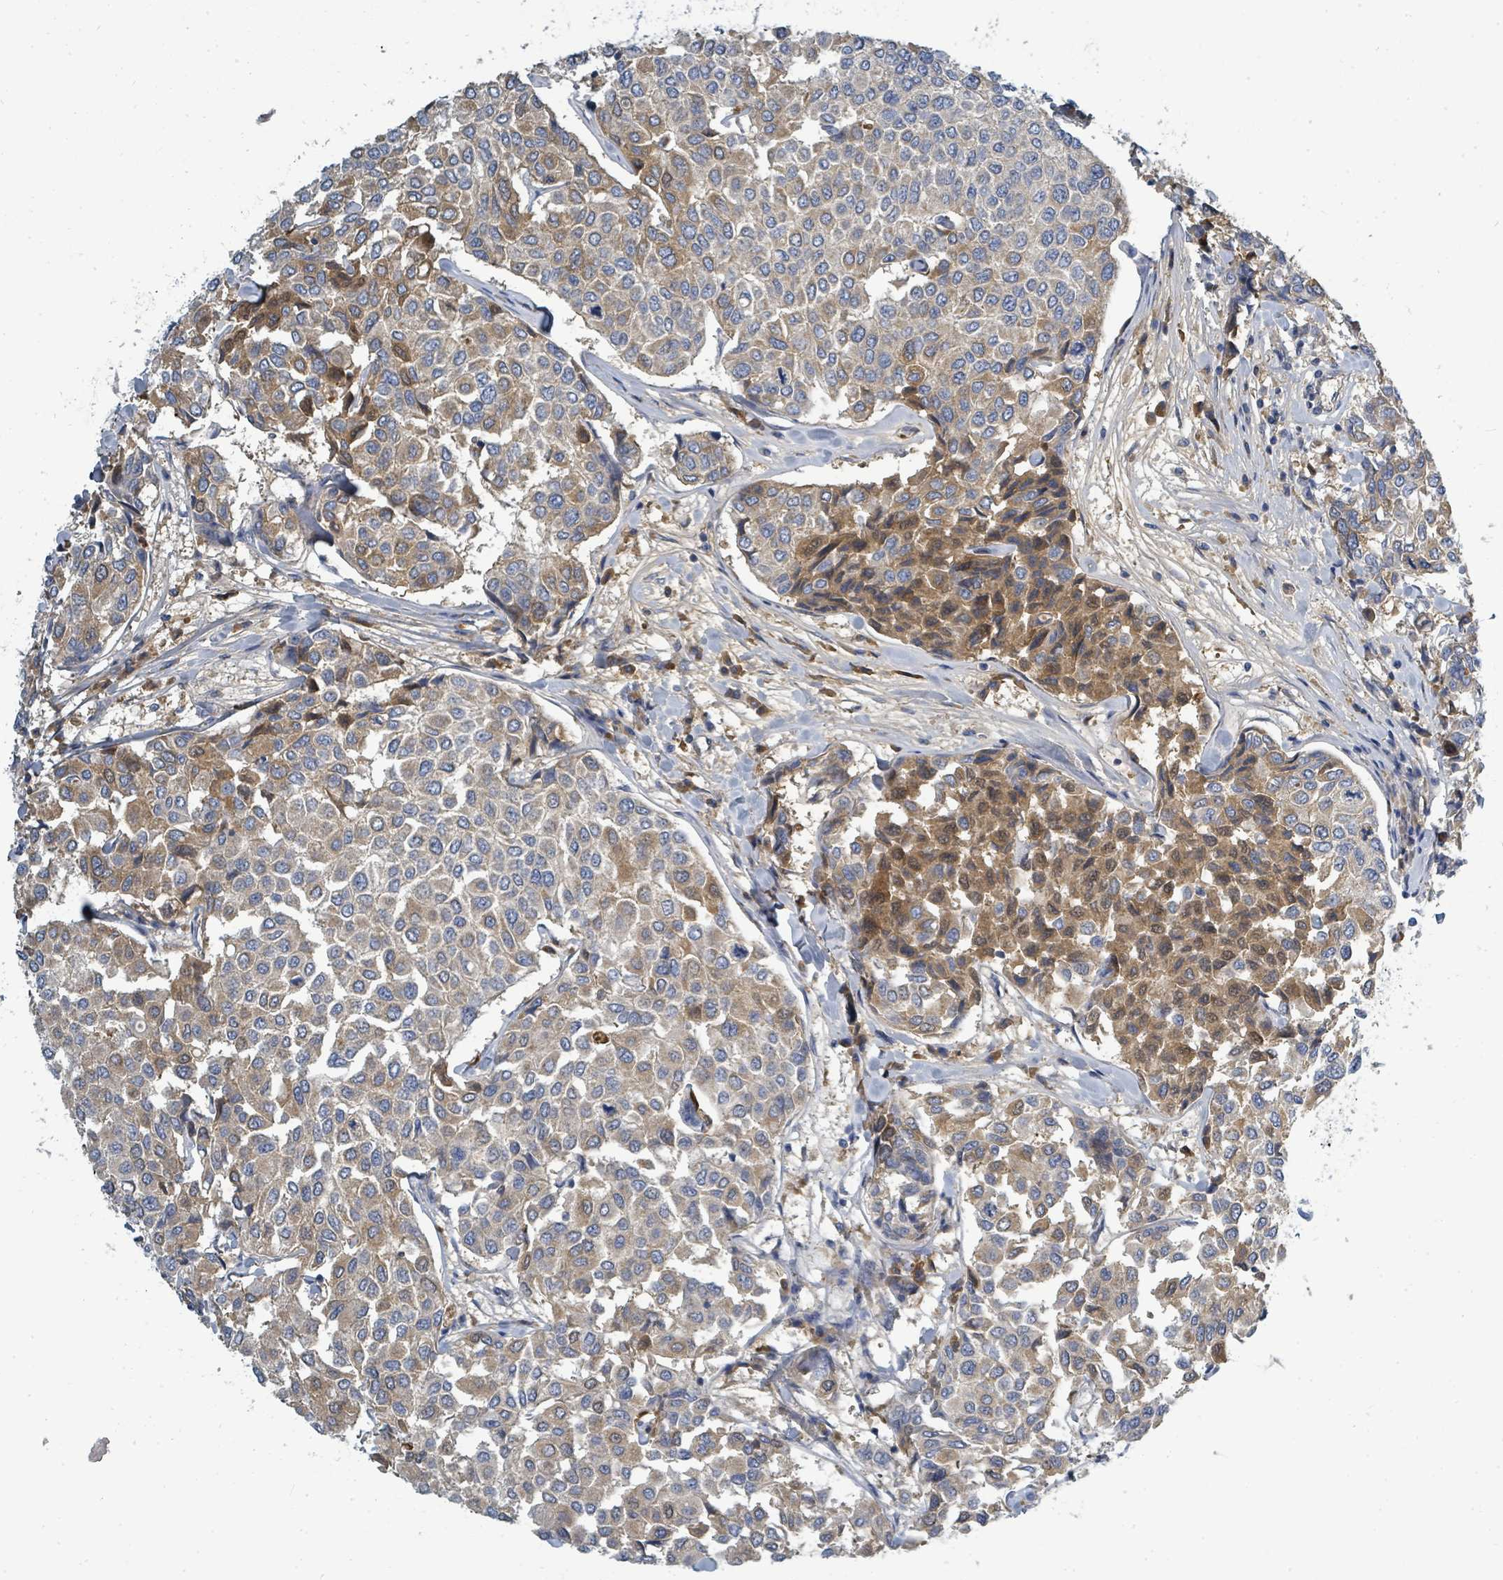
{"staining": {"intensity": "moderate", "quantity": ">75%", "location": "cytoplasmic/membranous"}, "tissue": "breast cancer", "cell_type": "Tumor cells", "image_type": "cancer", "snomed": [{"axis": "morphology", "description": "Duct carcinoma"}, {"axis": "topography", "description": "Breast"}], "caption": "Brown immunohistochemical staining in breast cancer exhibits moderate cytoplasmic/membranous positivity in about >75% of tumor cells.", "gene": "SLC25A23", "patient": {"sex": "female", "age": 55}}